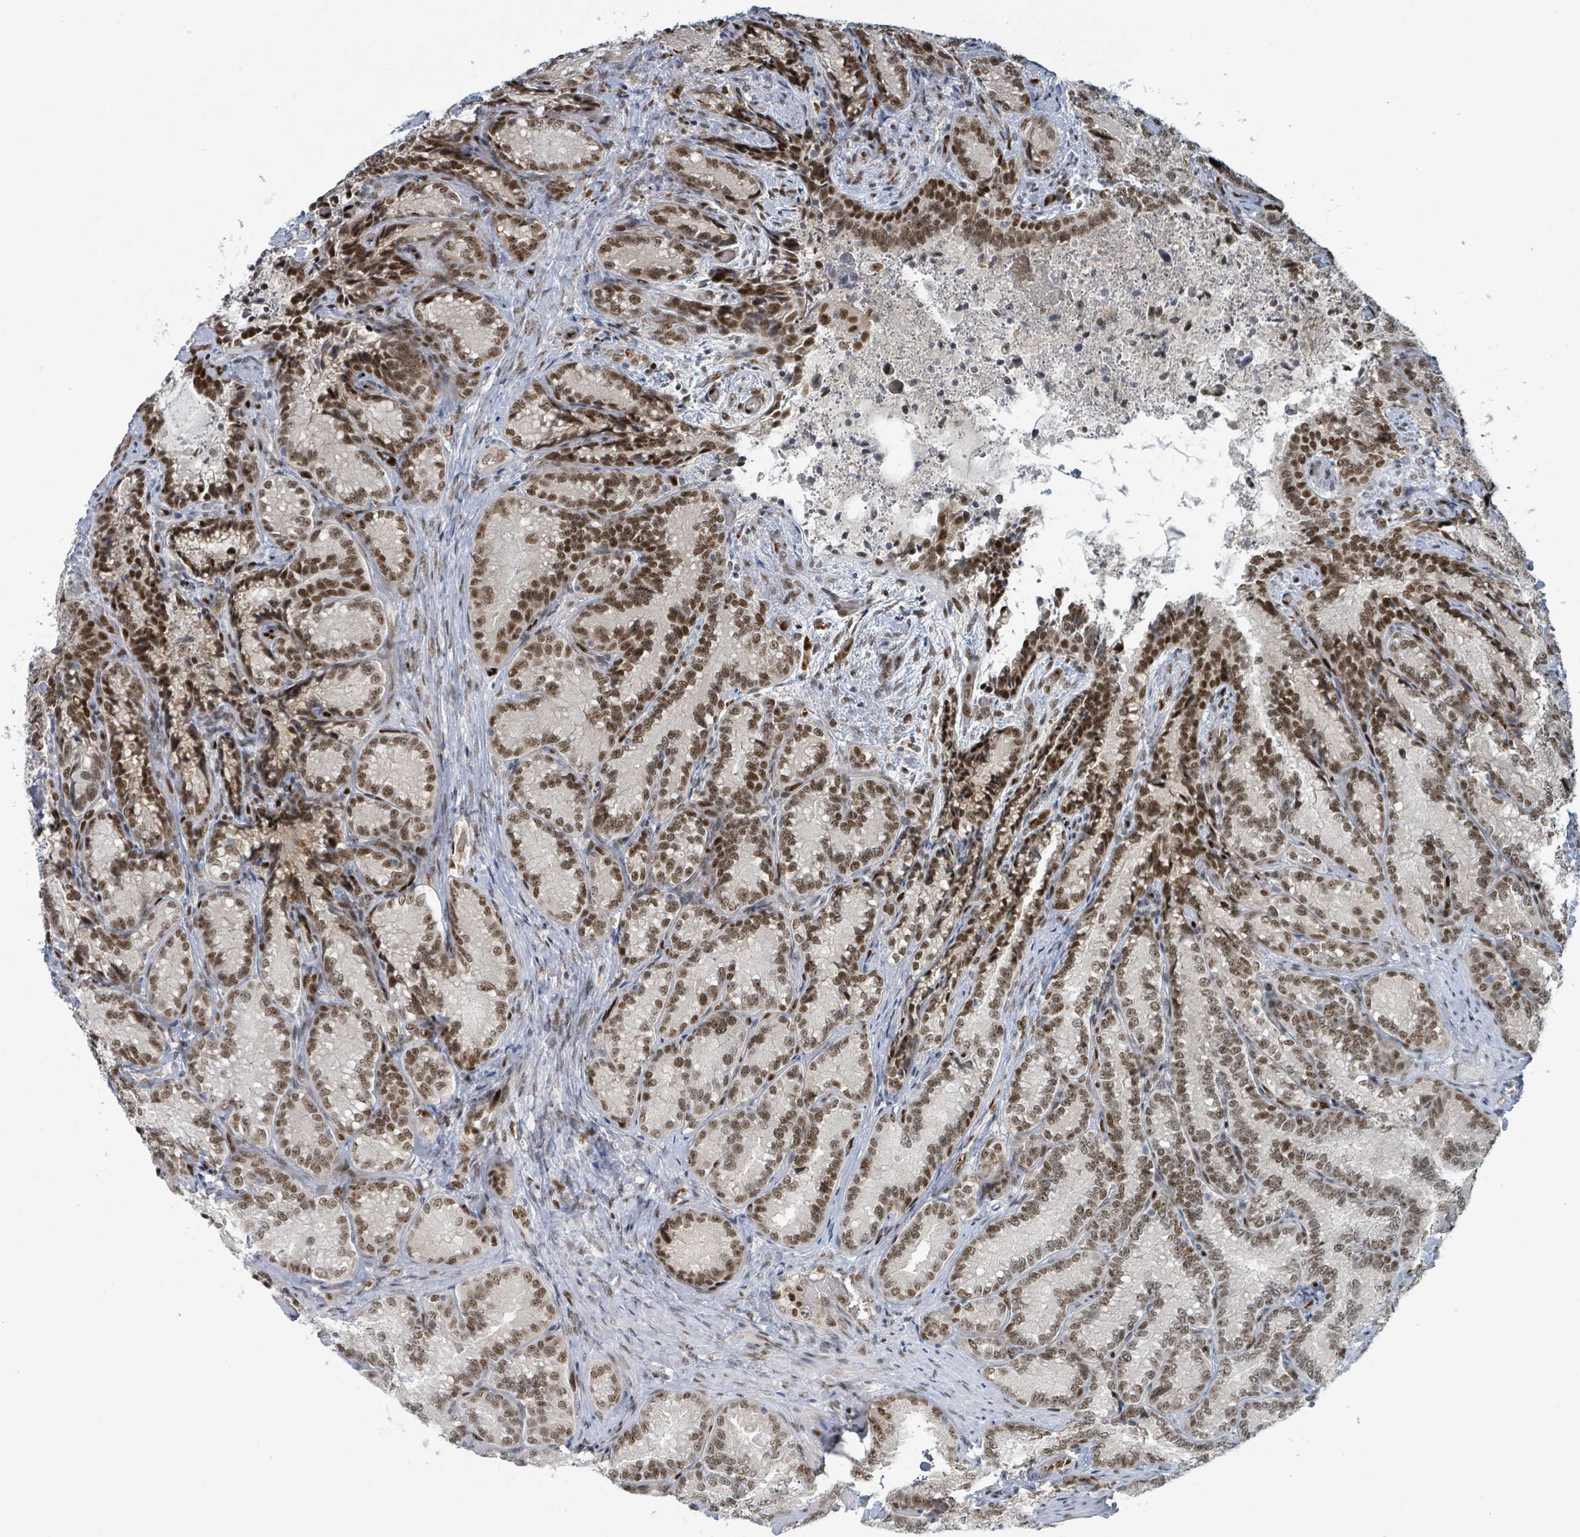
{"staining": {"intensity": "strong", "quantity": ">75%", "location": "nuclear"}, "tissue": "seminal vesicle", "cell_type": "Glandular cells", "image_type": "normal", "snomed": [{"axis": "morphology", "description": "Normal tissue, NOS"}, {"axis": "topography", "description": "Seminal veicle"}], "caption": "This micrograph demonstrates unremarkable seminal vesicle stained with IHC to label a protein in brown. The nuclear of glandular cells show strong positivity for the protein. Nuclei are counter-stained blue.", "gene": "KLF3", "patient": {"sex": "male", "age": 58}}